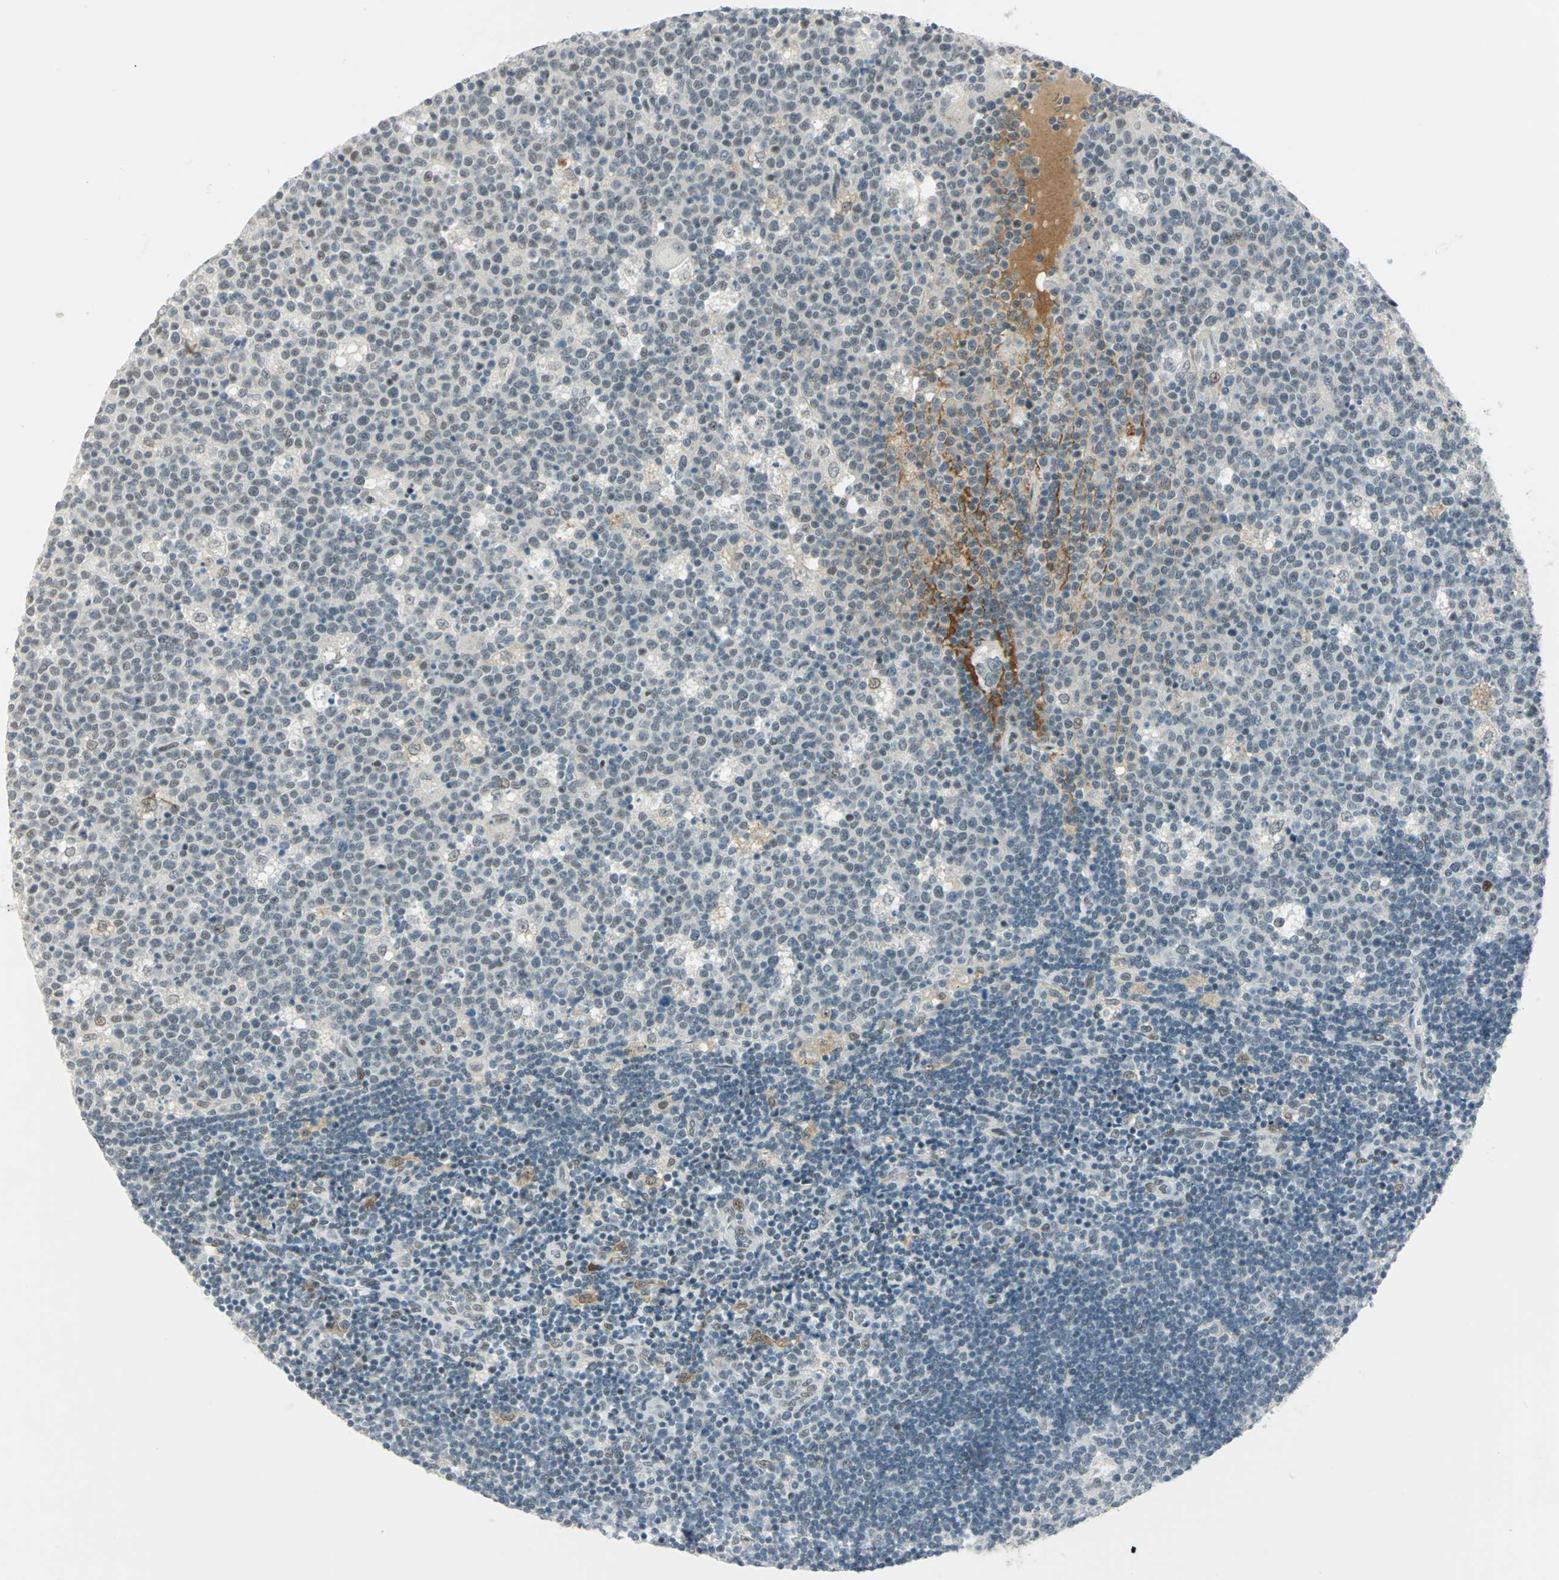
{"staining": {"intensity": "weak", "quantity": "<25%", "location": "nuclear"}, "tissue": "lymph node", "cell_type": "Germinal center cells", "image_type": "normal", "snomed": [{"axis": "morphology", "description": "Normal tissue, NOS"}, {"axis": "topography", "description": "Lymph node"}, {"axis": "topography", "description": "Salivary gland"}], "caption": "The histopathology image exhibits no significant expression in germinal center cells of lymph node.", "gene": "MTMR10", "patient": {"sex": "male", "age": 8}}